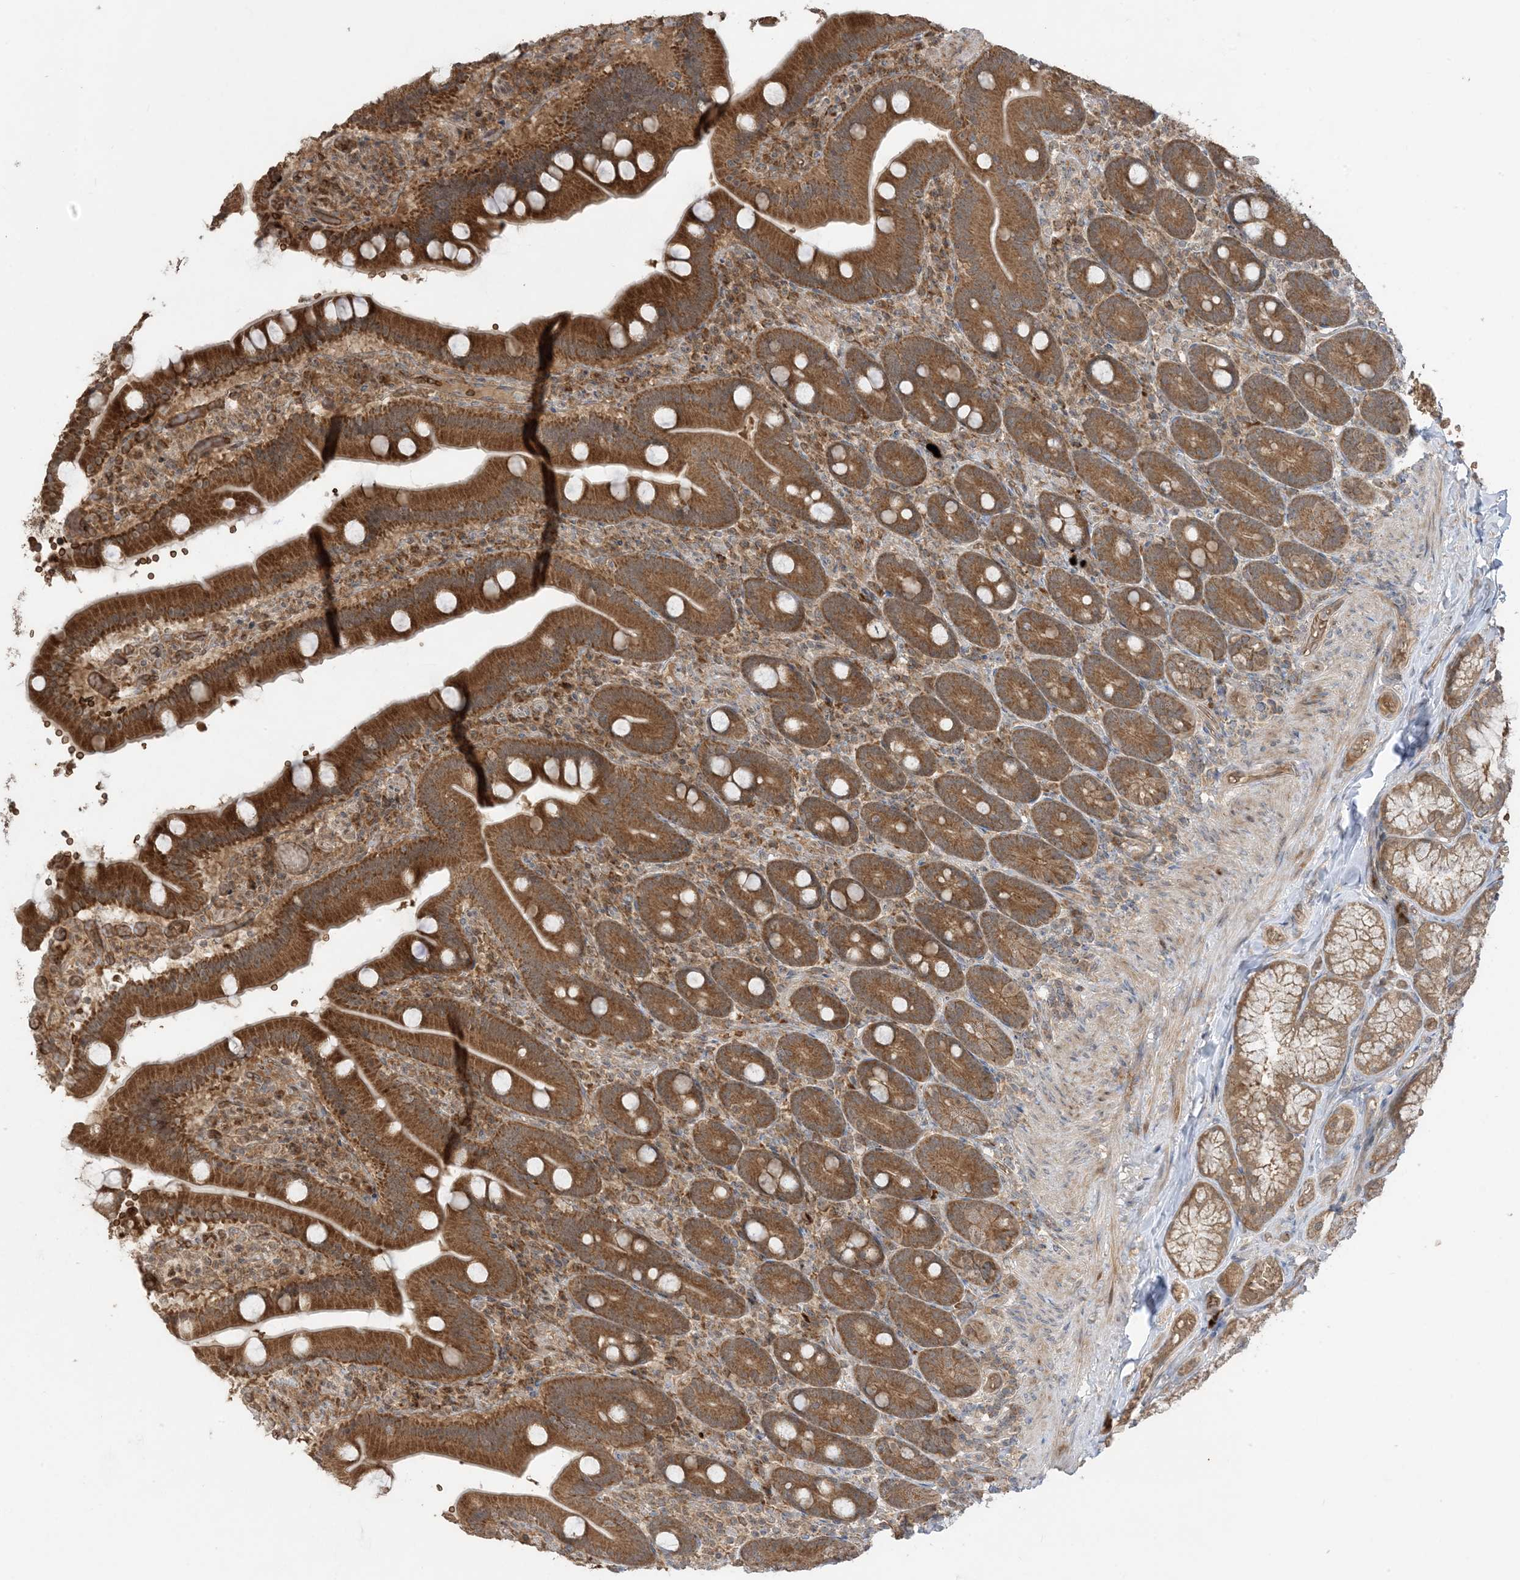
{"staining": {"intensity": "strong", "quantity": ">75%", "location": "cytoplasmic/membranous"}, "tissue": "duodenum", "cell_type": "Glandular cells", "image_type": "normal", "snomed": [{"axis": "morphology", "description": "Normal tissue, NOS"}, {"axis": "topography", "description": "Duodenum"}], "caption": "Normal duodenum displays strong cytoplasmic/membranous expression in about >75% of glandular cells, visualized by immunohistochemistry.", "gene": "PUSL1", "patient": {"sex": "female", "age": 62}}